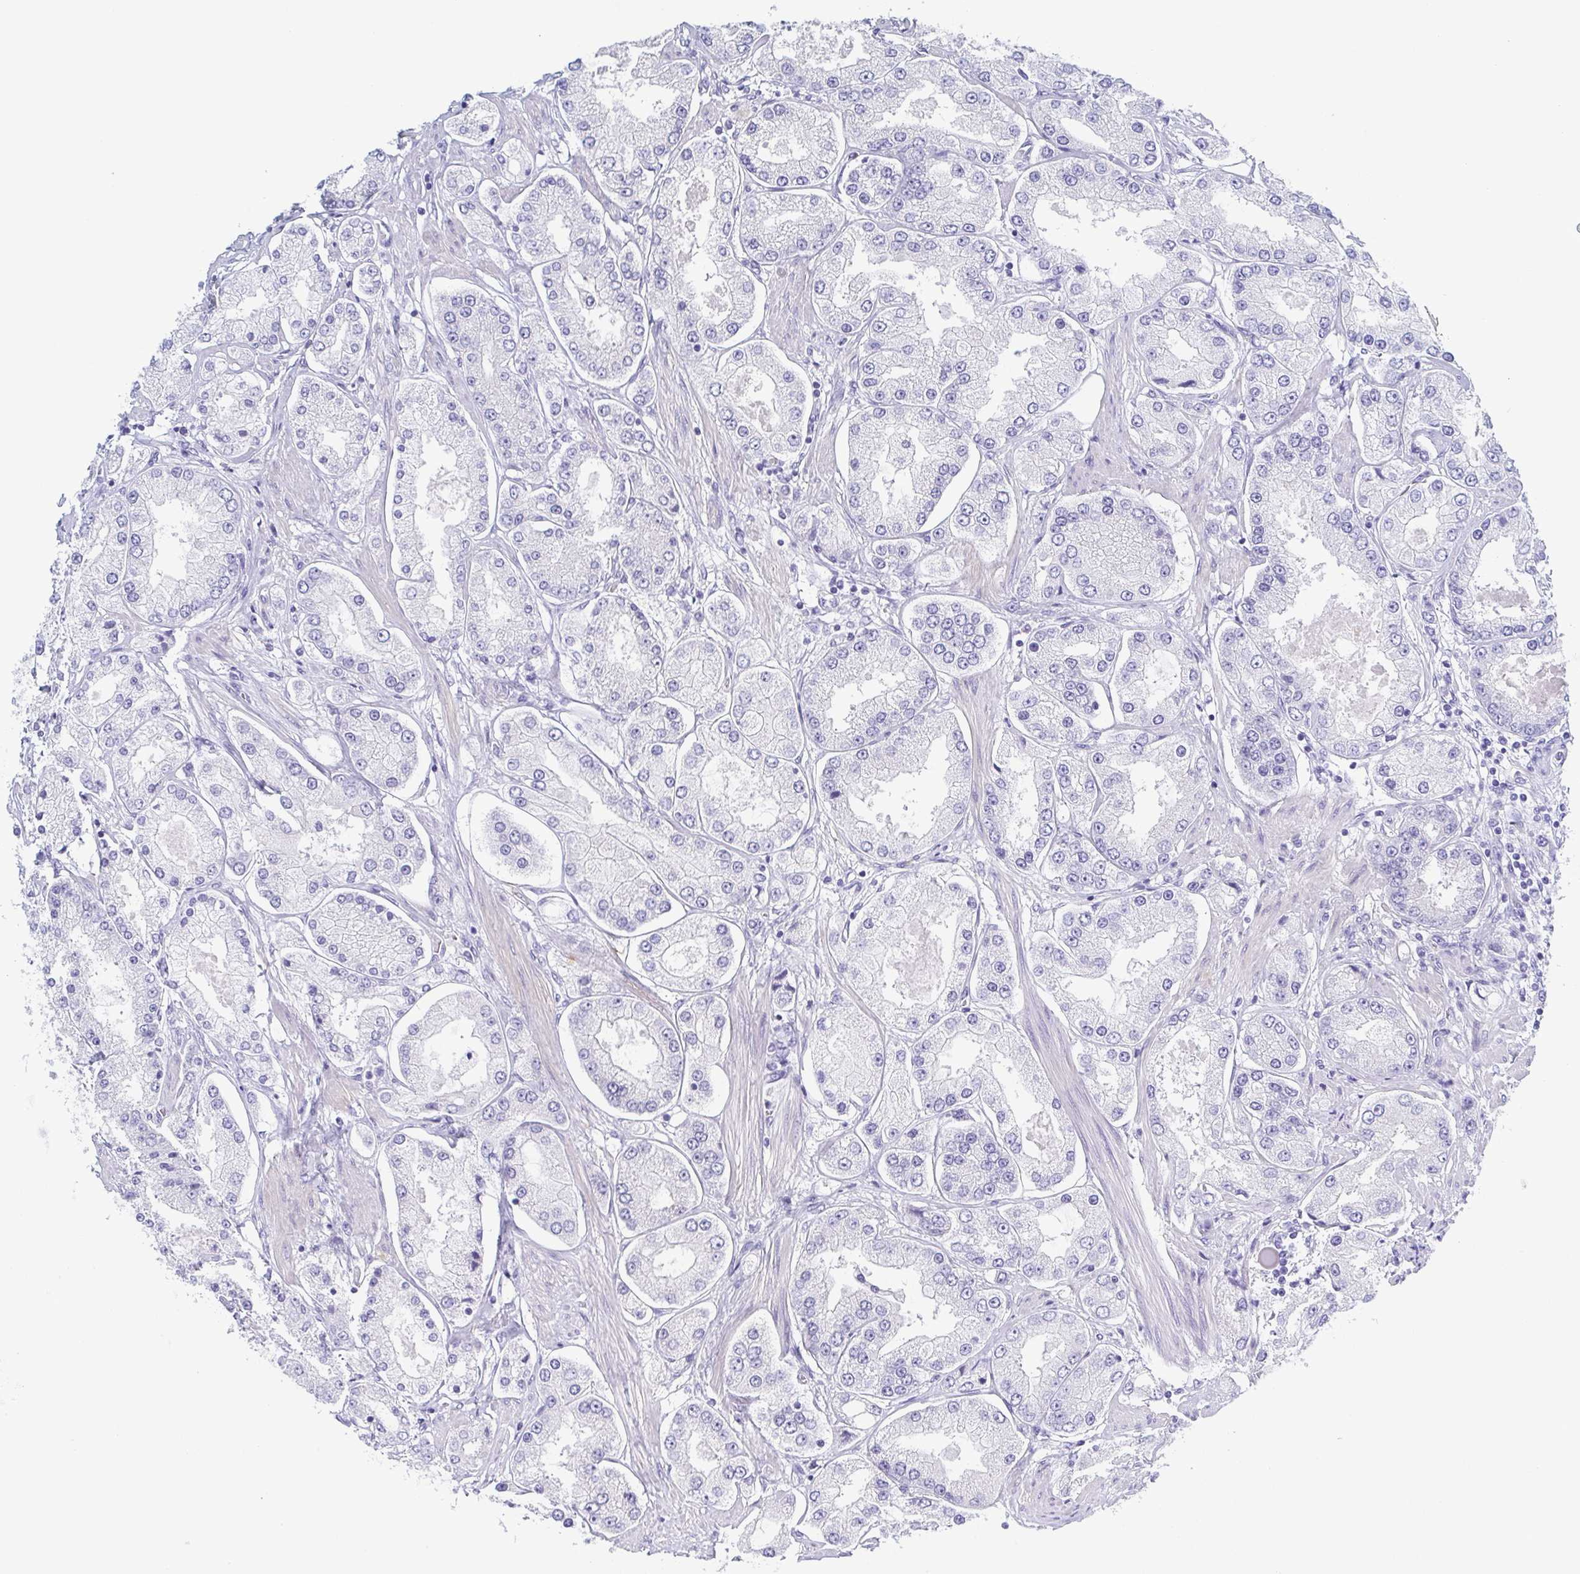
{"staining": {"intensity": "negative", "quantity": "none", "location": "none"}, "tissue": "prostate cancer", "cell_type": "Tumor cells", "image_type": "cancer", "snomed": [{"axis": "morphology", "description": "Adenocarcinoma, High grade"}, {"axis": "topography", "description": "Prostate"}], "caption": "An image of prostate cancer (high-grade adenocarcinoma) stained for a protein exhibits no brown staining in tumor cells.", "gene": "DYNC1I1", "patient": {"sex": "male", "age": 69}}